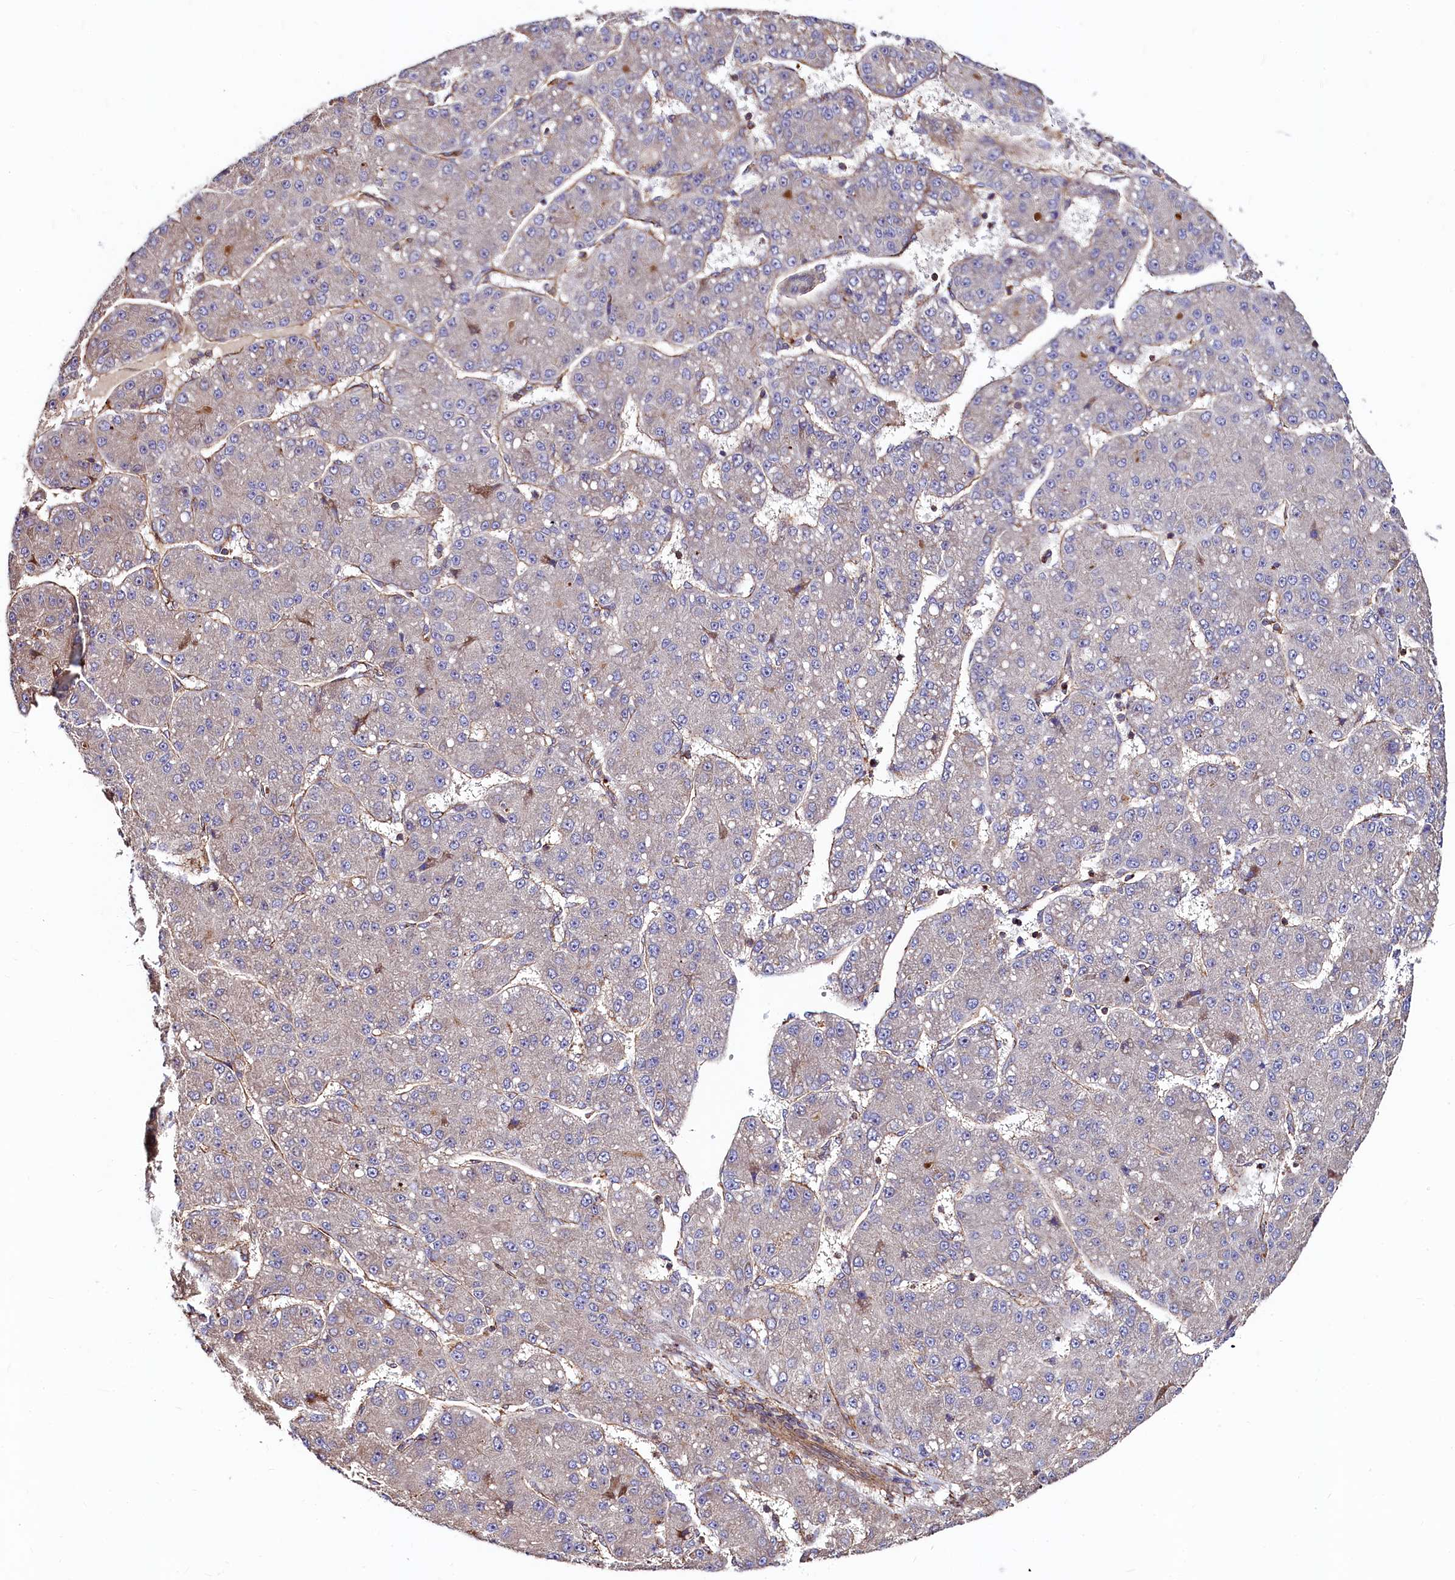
{"staining": {"intensity": "negative", "quantity": "none", "location": "none"}, "tissue": "liver cancer", "cell_type": "Tumor cells", "image_type": "cancer", "snomed": [{"axis": "morphology", "description": "Carcinoma, Hepatocellular, NOS"}, {"axis": "topography", "description": "Liver"}], "caption": "Immunohistochemistry (IHC) photomicrograph of neoplastic tissue: liver cancer (hepatocellular carcinoma) stained with DAB exhibits no significant protein expression in tumor cells.", "gene": "KLHDC4", "patient": {"sex": "male", "age": 67}}